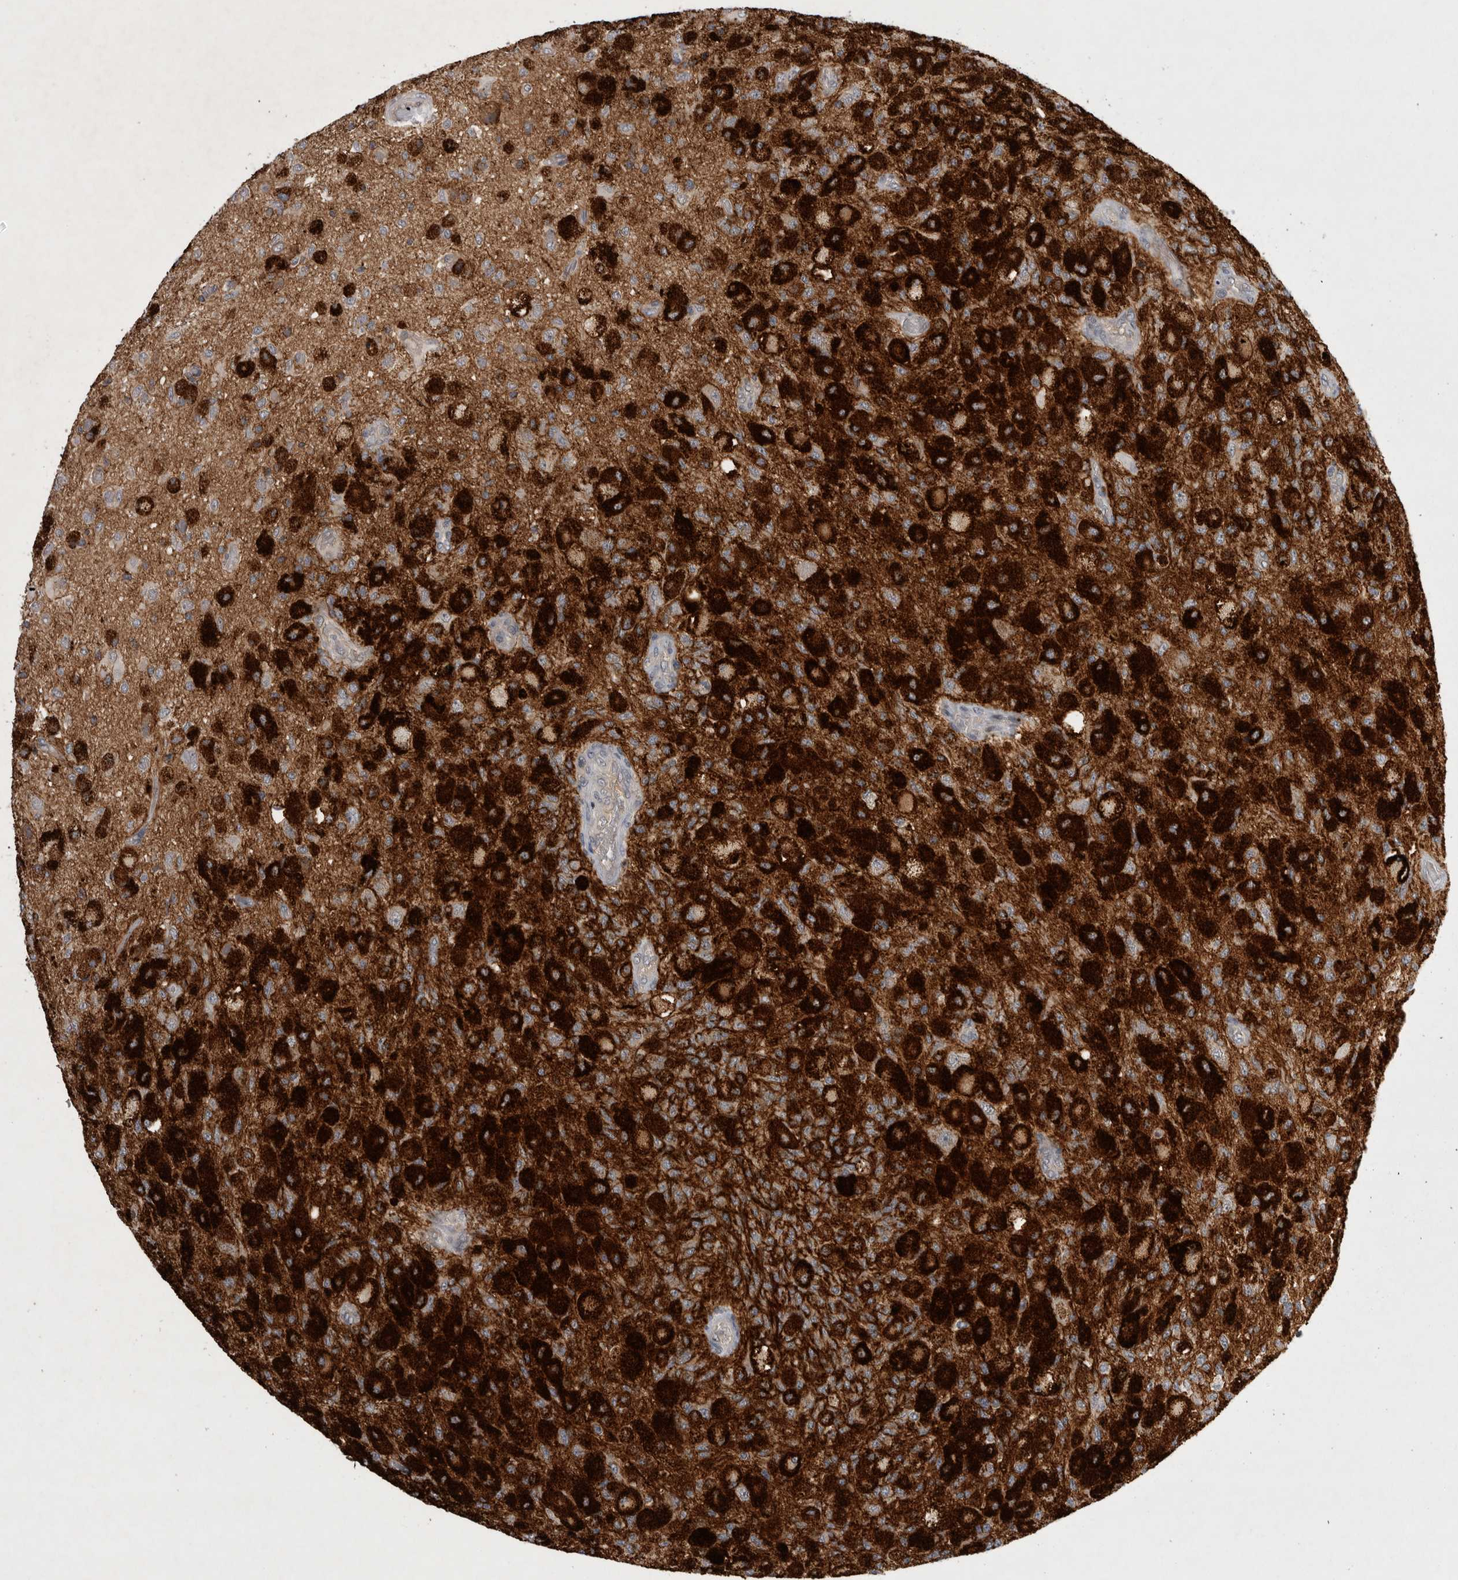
{"staining": {"intensity": "strong", "quantity": ">75%", "location": "cytoplasmic/membranous"}, "tissue": "glioma", "cell_type": "Tumor cells", "image_type": "cancer", "snomed": [{"axis": "morphology", "description": "Normal tissue, NOS"}, {"axis": "morphology", "description": "Glioma, malignant, High grade"}, {"axis": "topography", "description": "Cerebral cortex"}], "caption": "Immunohistochemical staining of human glioma shows high levels of strong cytoplasmic/membranous protein expression in approximately >75% of tumor cells.", "gene": "NRCAM", "patient": {"sex": "male", "age": 77}}